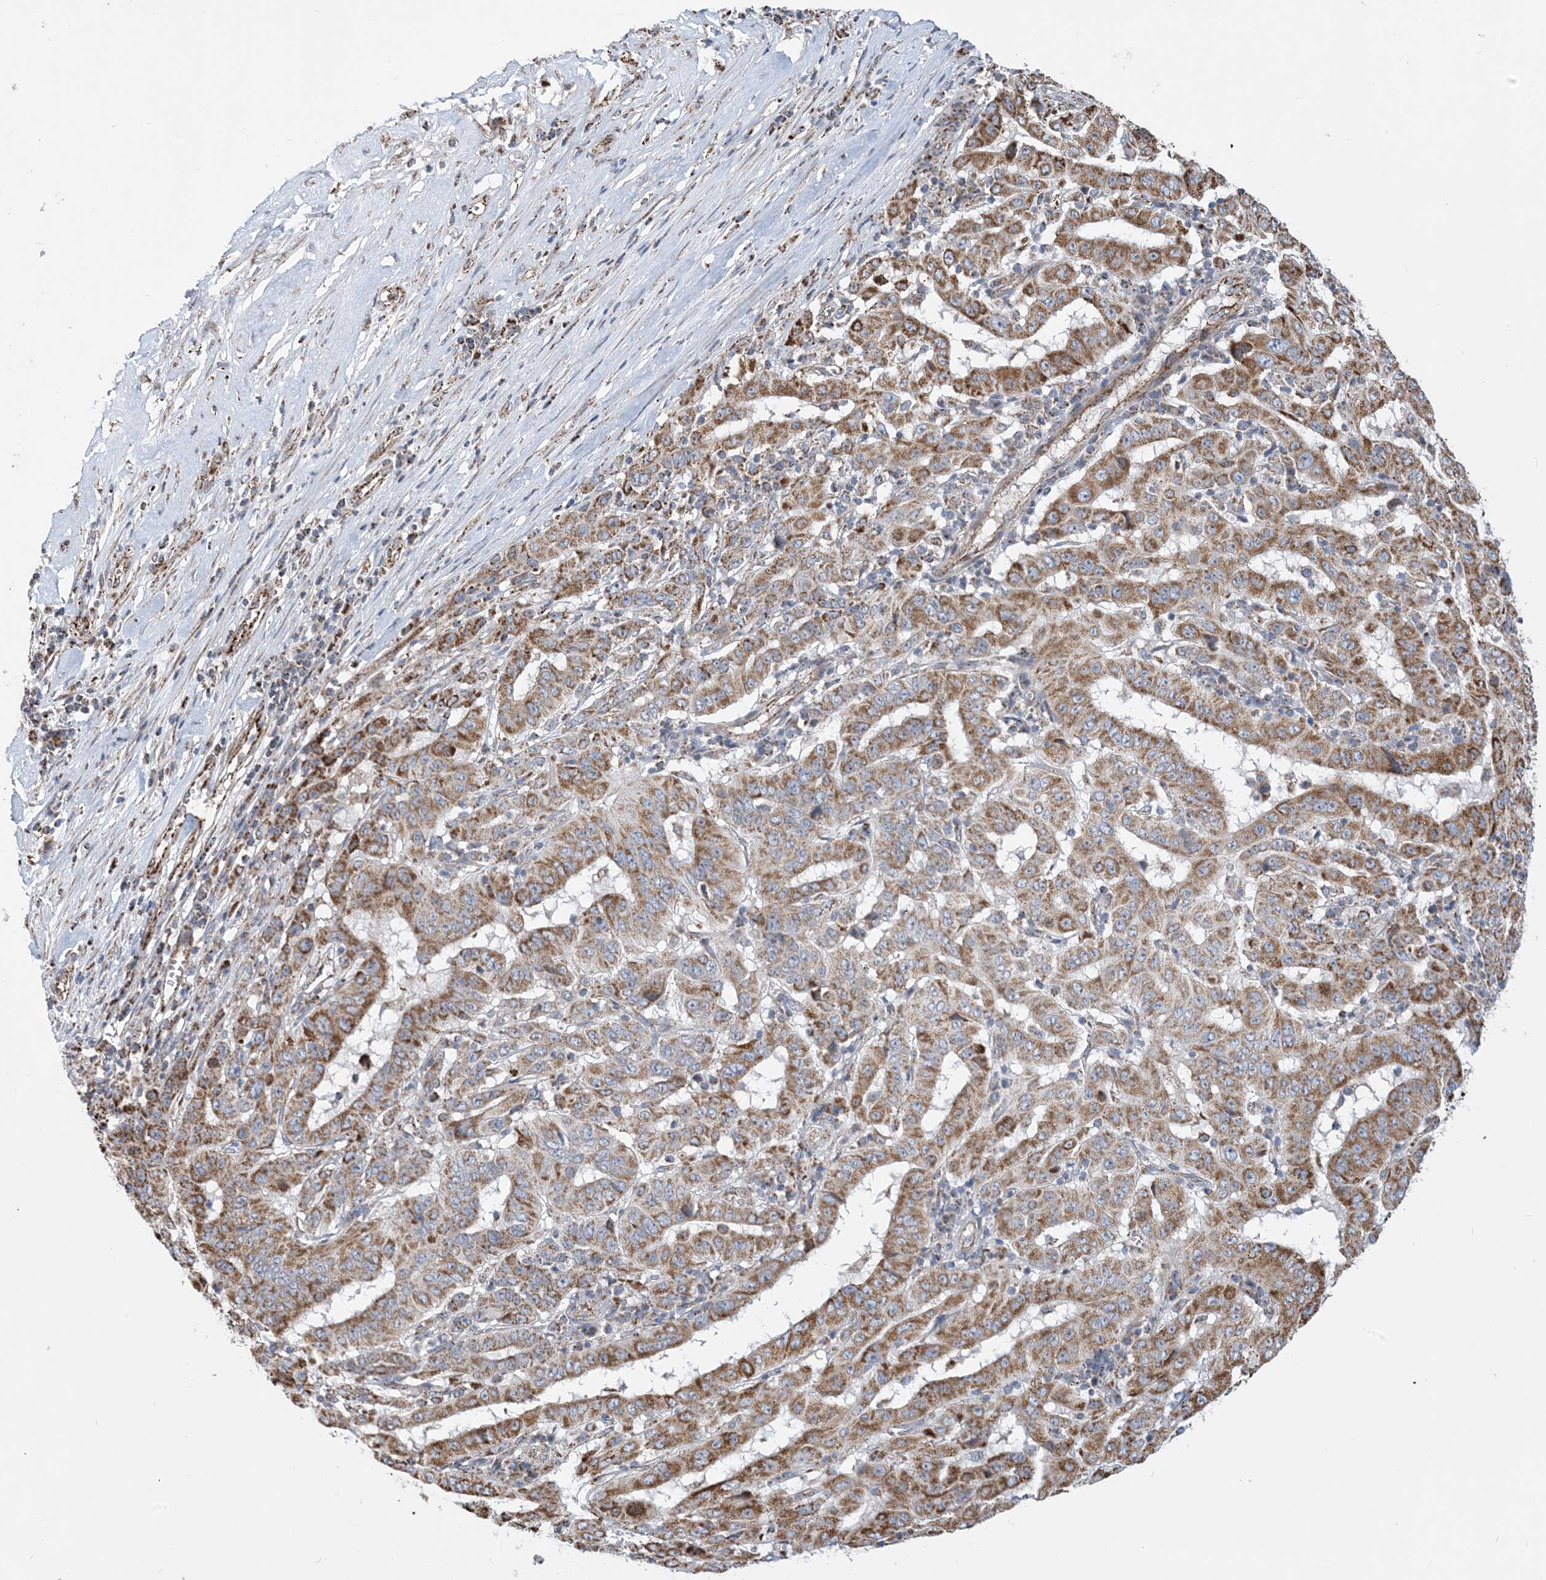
{"staining": {"intensity": "moderate", "quantity": ">75%", "location": "cytoplasmic/membranous"}, "tissue": "pancreatic cancer", "cell_type": "Tumor cells", "image_type": "cancer", "snomed": [{"axis": "morphology", "description": "Adenocarcinoma, NOS"}, {"axis": "topography", "description": "Pancreas"}], "caption": "Brown immunohistochemical staining in human pancreatic cancer reveals moderate cytoplasmic/membranous positivity in approximately >75% of tumor cells.", "gene": "PCDHGA1", "patient": {"sex": "male", "age": 63}}